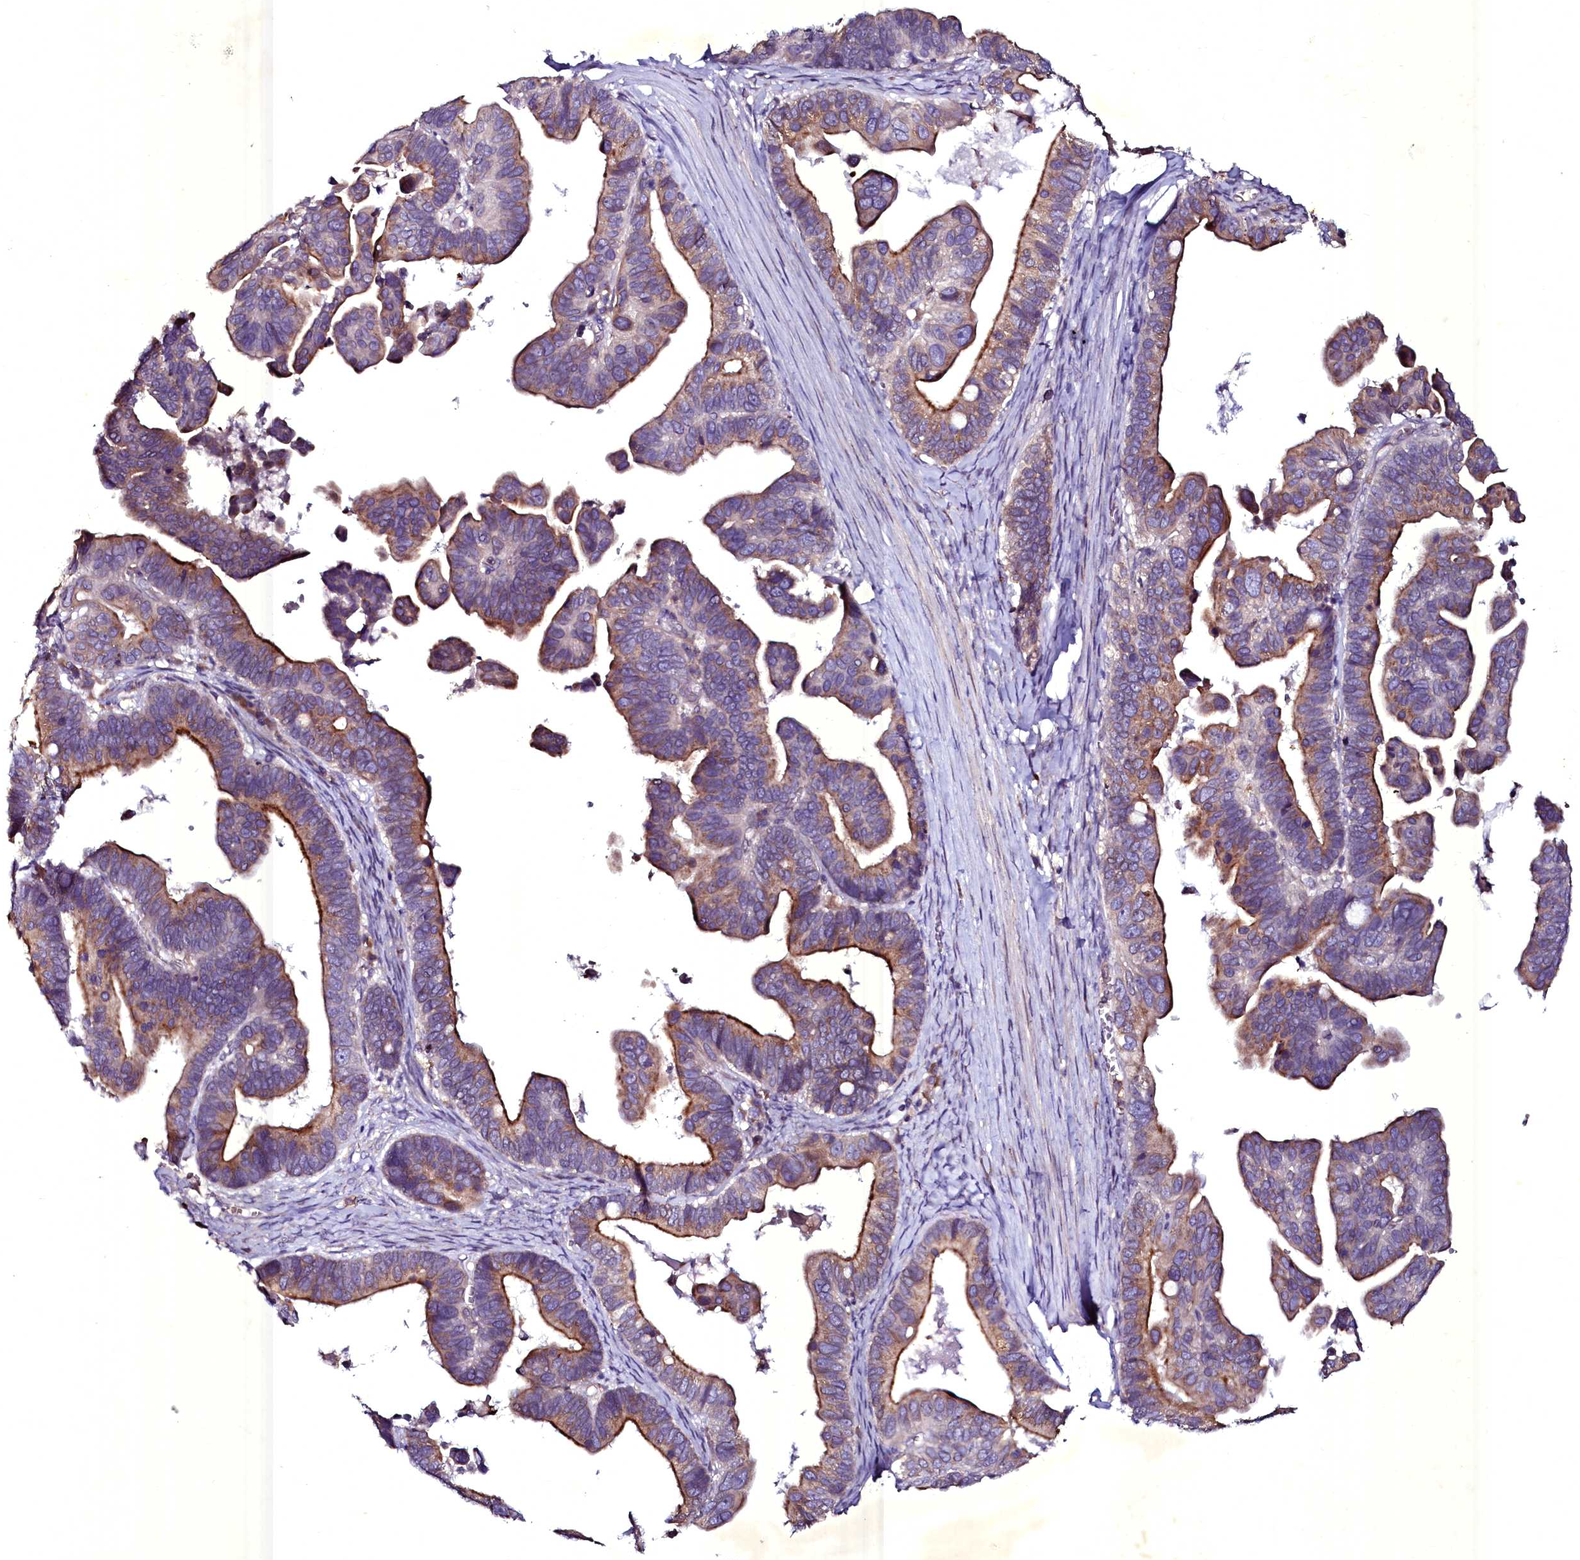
{"staining": {"intensity": "moderate", "quantity": "25%-75%", "location": "cytoplasmic/membranous"}, "tissue": "ovarian cancer", "cell_type": "Tumor cells", "image_type": "cancer", "snomed": [{"axis": "morphology", "description": "Cystadenocarcinoma, serous, NOS"}, {"axis": "topography", "description": "Ovary"}], "caption": "This is a photomicrograph of immunohistochemistry (IHC) staining of ovarian serous cystadenocarcinoma, which shows moderate positivity in the cytoplasmic/membranous of tumor cells.", "gene": "SELENOT", "patient": {"sex": "female", "age": 56}}